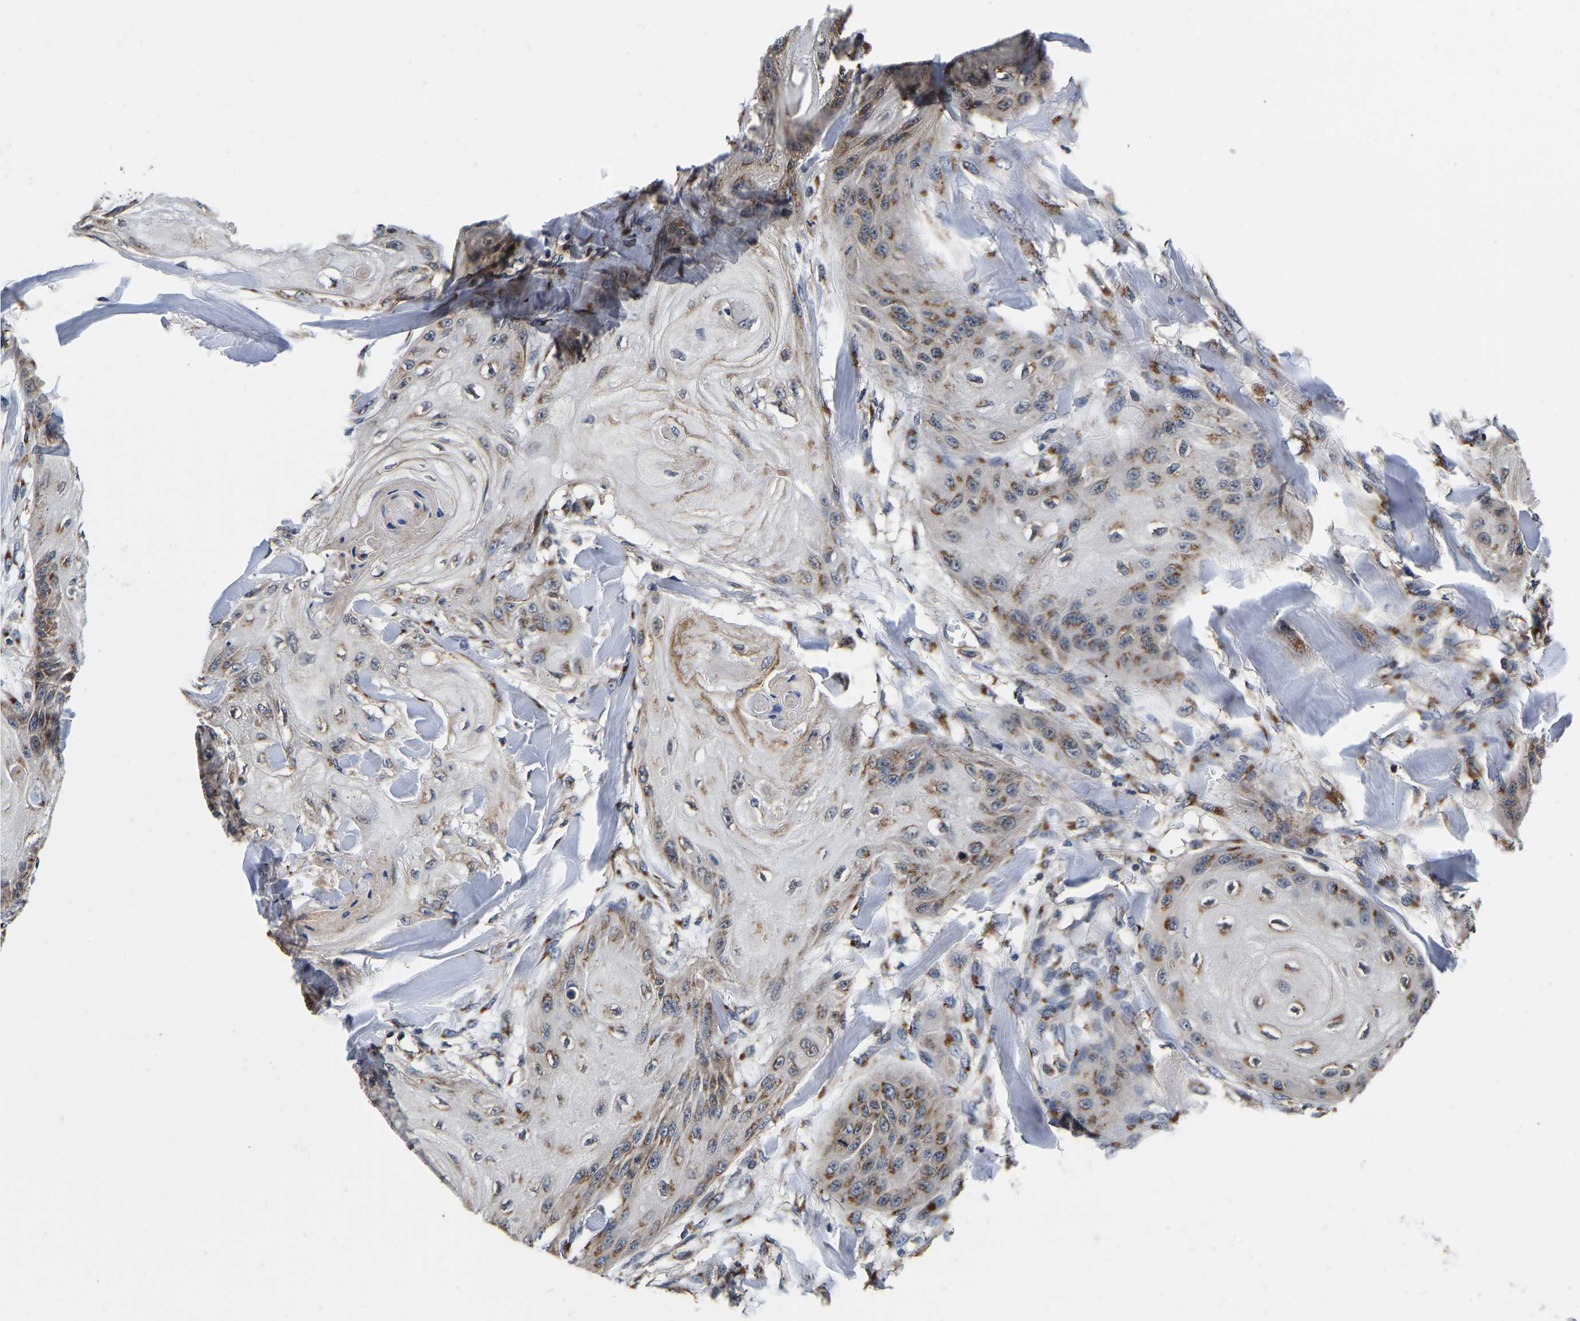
{"staining": {"intensity": "moderate", "quantity": "25%-75%", "location": "cytoplasmic/membranous"}, "tissue": "skin cancer", "cell_type": "Tumor cells", "image_type": "cancer", "snomed": [{"axis": "morphology", "description": "Squamous cell carcinoma, NOS"}, {"axis": "topography", "description": "Skin"}], "caption": "A brown stain highlights moderate cytoplasmic/membranous expression of a protein in human squamous cell carcinoma (skin) tumor cells.", "gene": "RABAC1", "patient": {"sex": "male", "age": 74}}